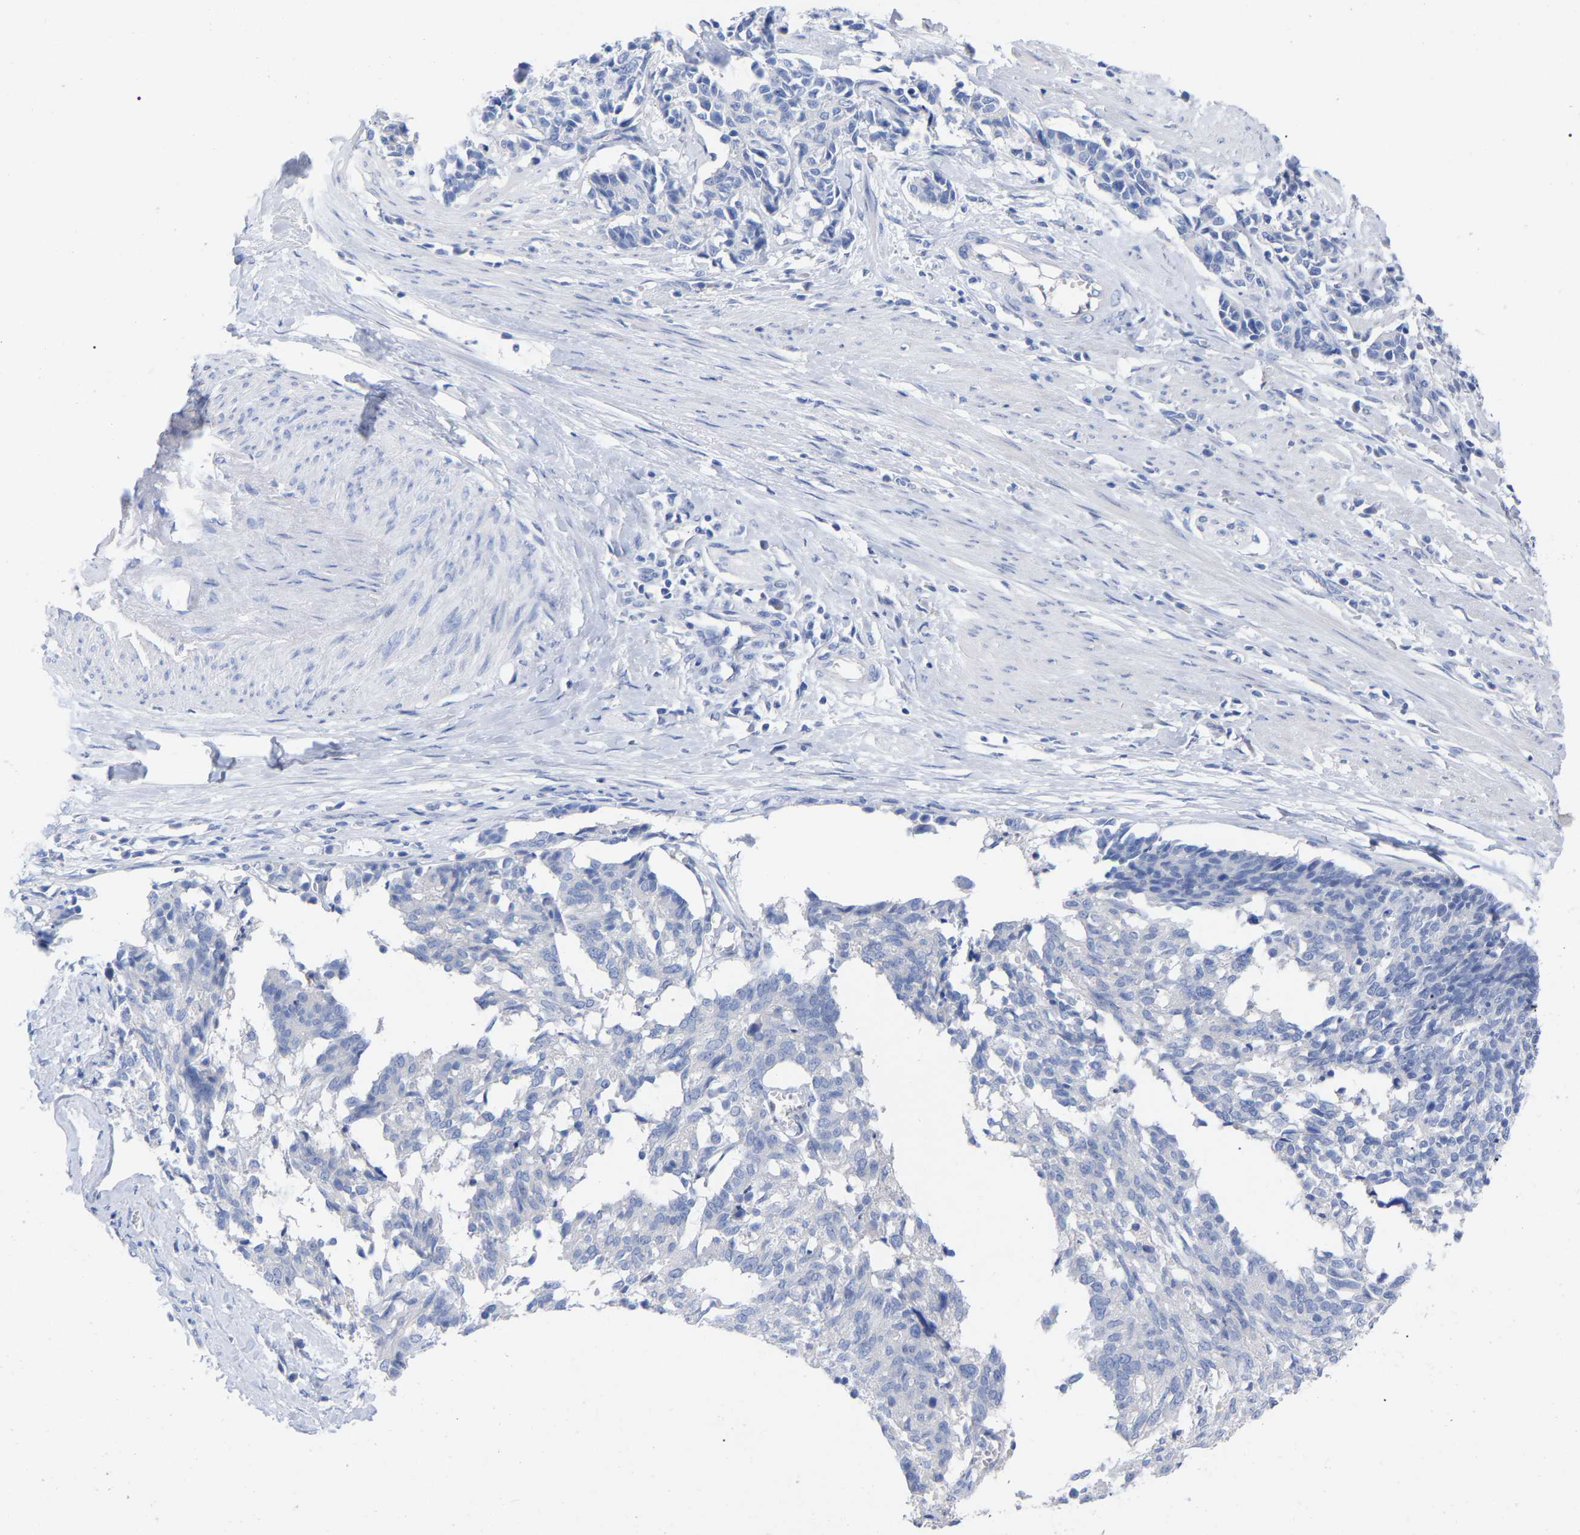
{"staining": {"intensity": "negative", "quantity": "none", "location": "none"}, "tissue": "cervical cancer", "cell_type": "Tumor cells", "image_type": "cancer", "snomed": [{"axis": "morphology", "description": "Squamous cell carcinoma, NOS"}, {"axis": "topography", "description": "Cervix"}], "caption": "The photomicrograph shows no significant expression in tumor cells of cervical cancer (squamous cell carcinoma). (Immunohistochemistry, brightfield microscopy, high magnification).", "gene": "HAPLN1", "patient": {"sex": "female", "age": 35}}